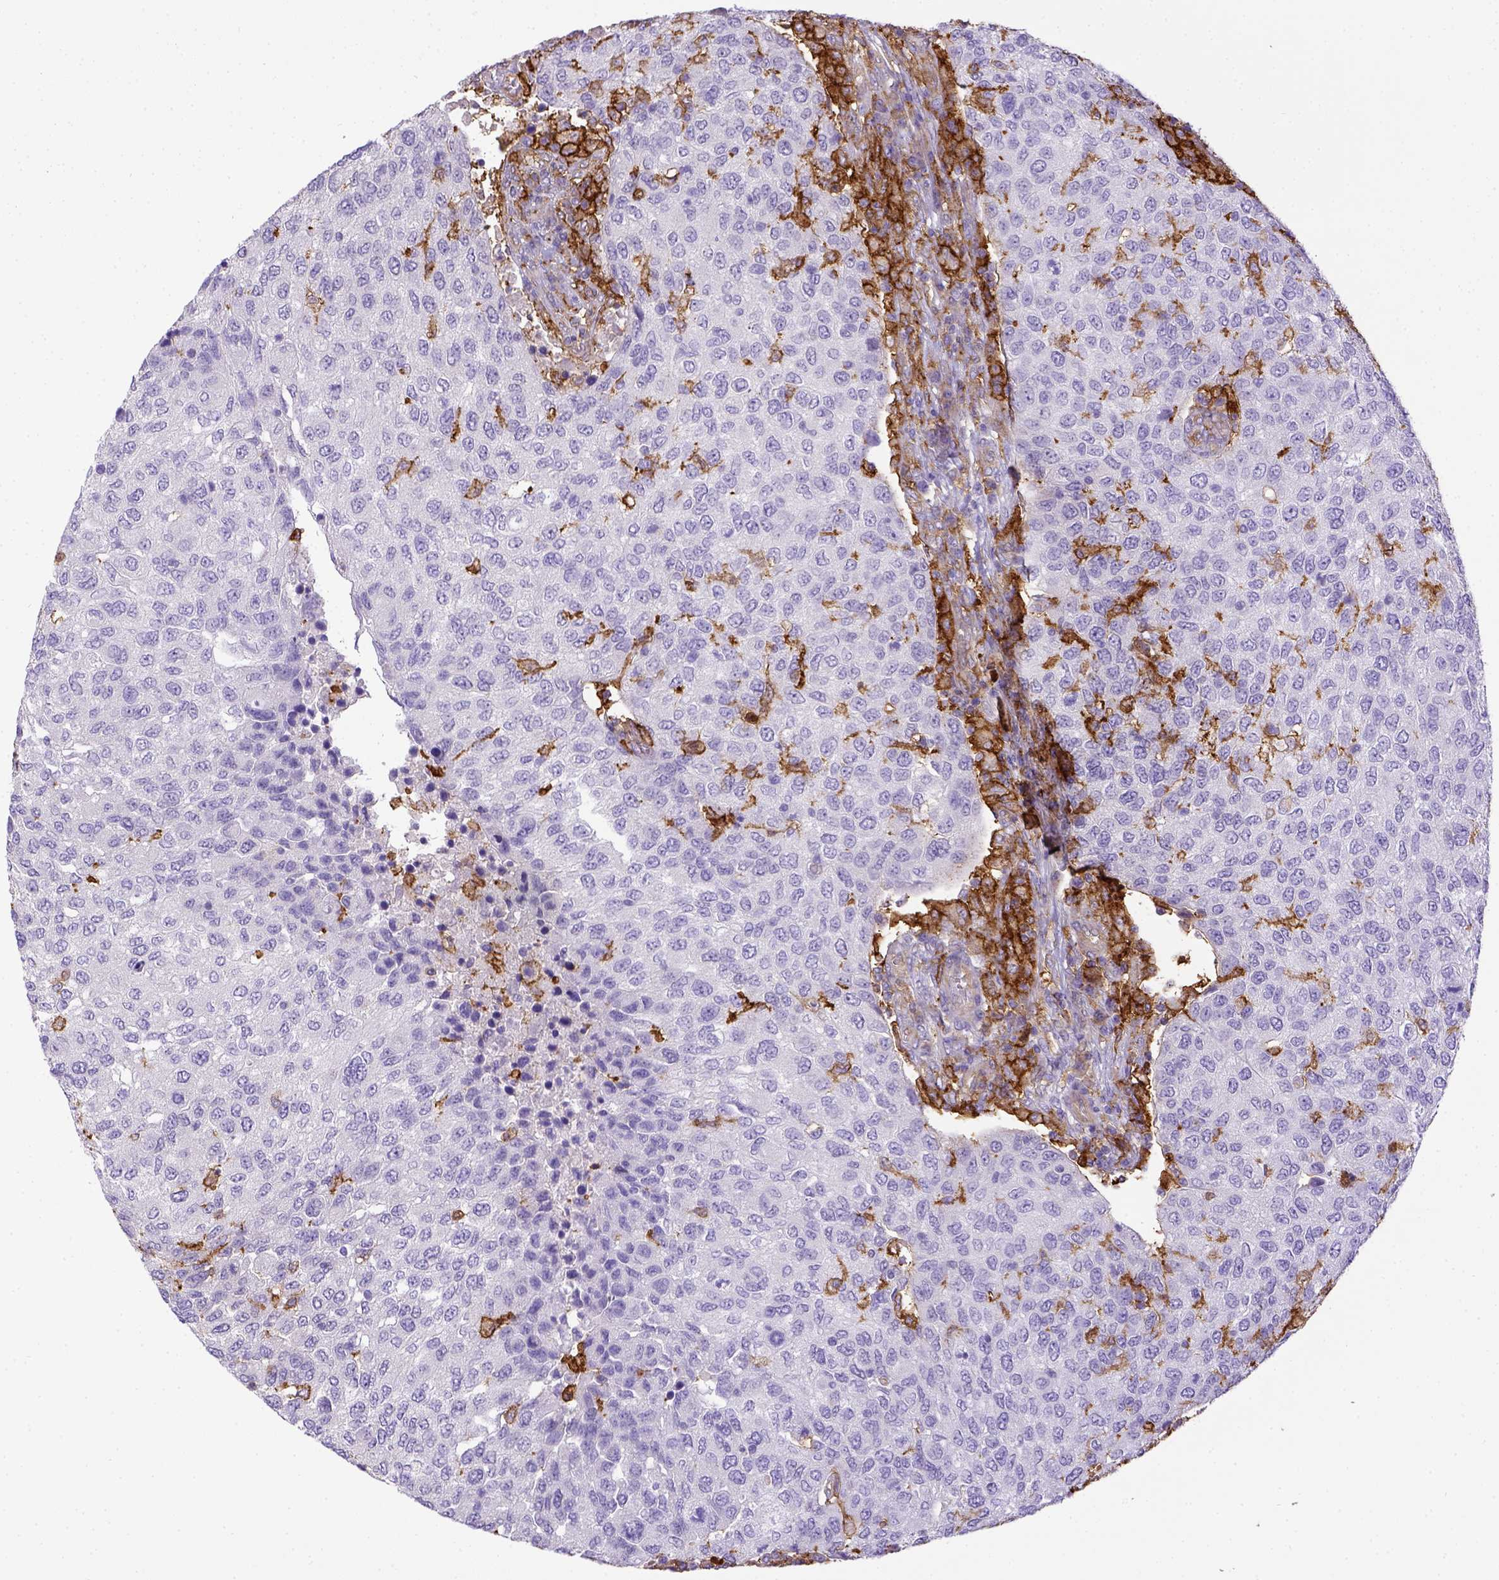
{"staining": {"intensity": "negative", "quantity": "none", "location": "none"}, "tissue": "urothelial cancer", "cell_type": "Tumor cells", "image_type": "cancer", "snomed": [{"axis": "morphology", "description": "Urothelial carcinoma, High grade"}, {"axis": "topography", "description": "Urinary bladder"}], "caption": "Tumor cells show no significant expression in urothelial cancer. Brightfield microscopy of IHC stained with DAB (brown) and hematoxylin (blue), captured at high magnification.", "gene": "CD40", "patient": {"sex": "female", "age": 78}}